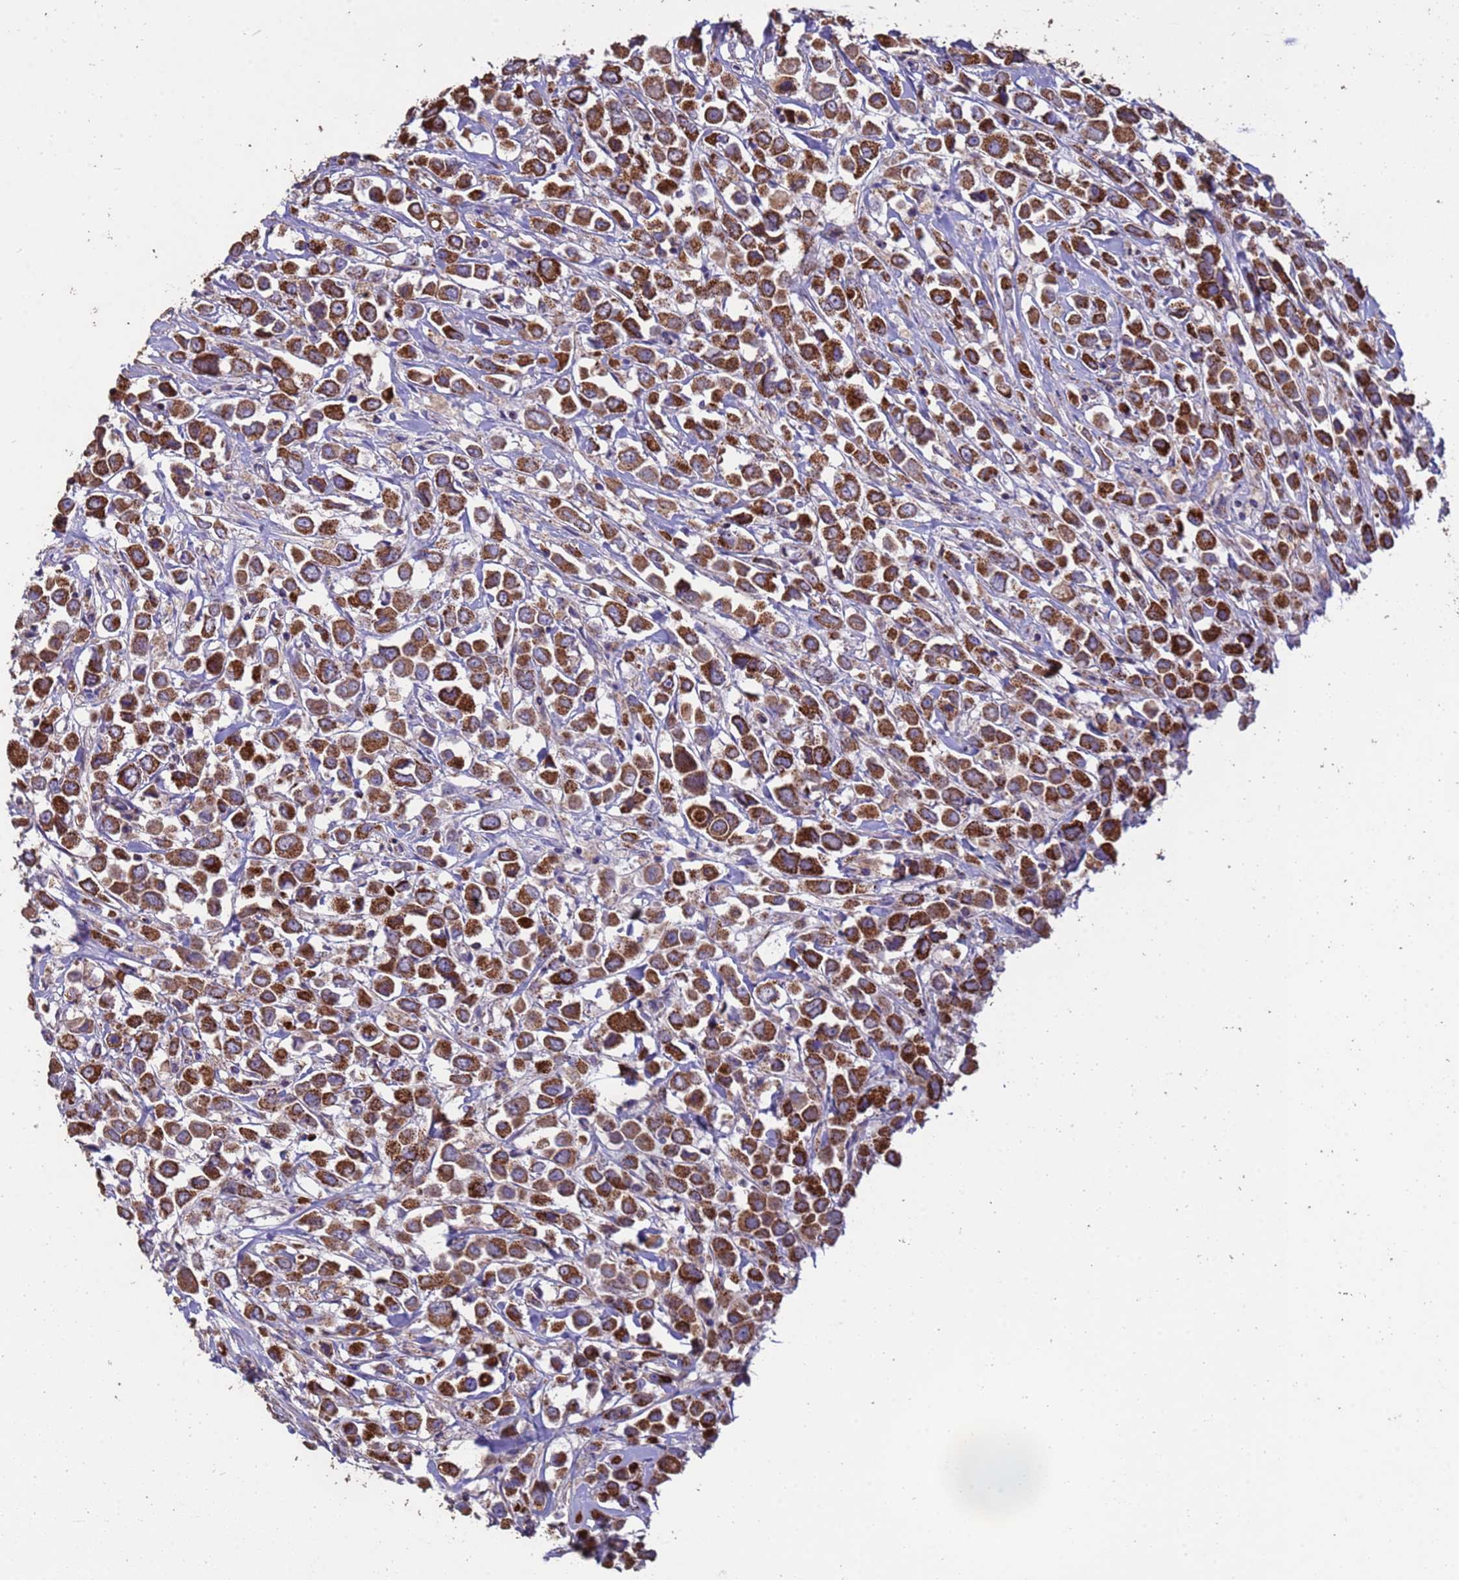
{"staining": {"intensity": "strong", "quantity": ">75%", "location": "cytoplasmic/membranous"}, "tissue": "breast cancer", "cell_type": "Tumor cells", "image_type": "cancer", "snomed": [{"axis": "morphology", "description": "Duct carcinoma"}, {"axis": "topography", "description": "Breast"}], "caption": "IHC of breast cancer (invasive ductal carcinoma) exhibits high levels of strong cytoplasmic/membranous positivity in approximately >75% of tumor cells. Immunohistochemistry (ihc) stains the protein in brown and the nuclei are stained blue.", "gene": "ZNFX1", "patient": {"sex": "female", "age": 61}}